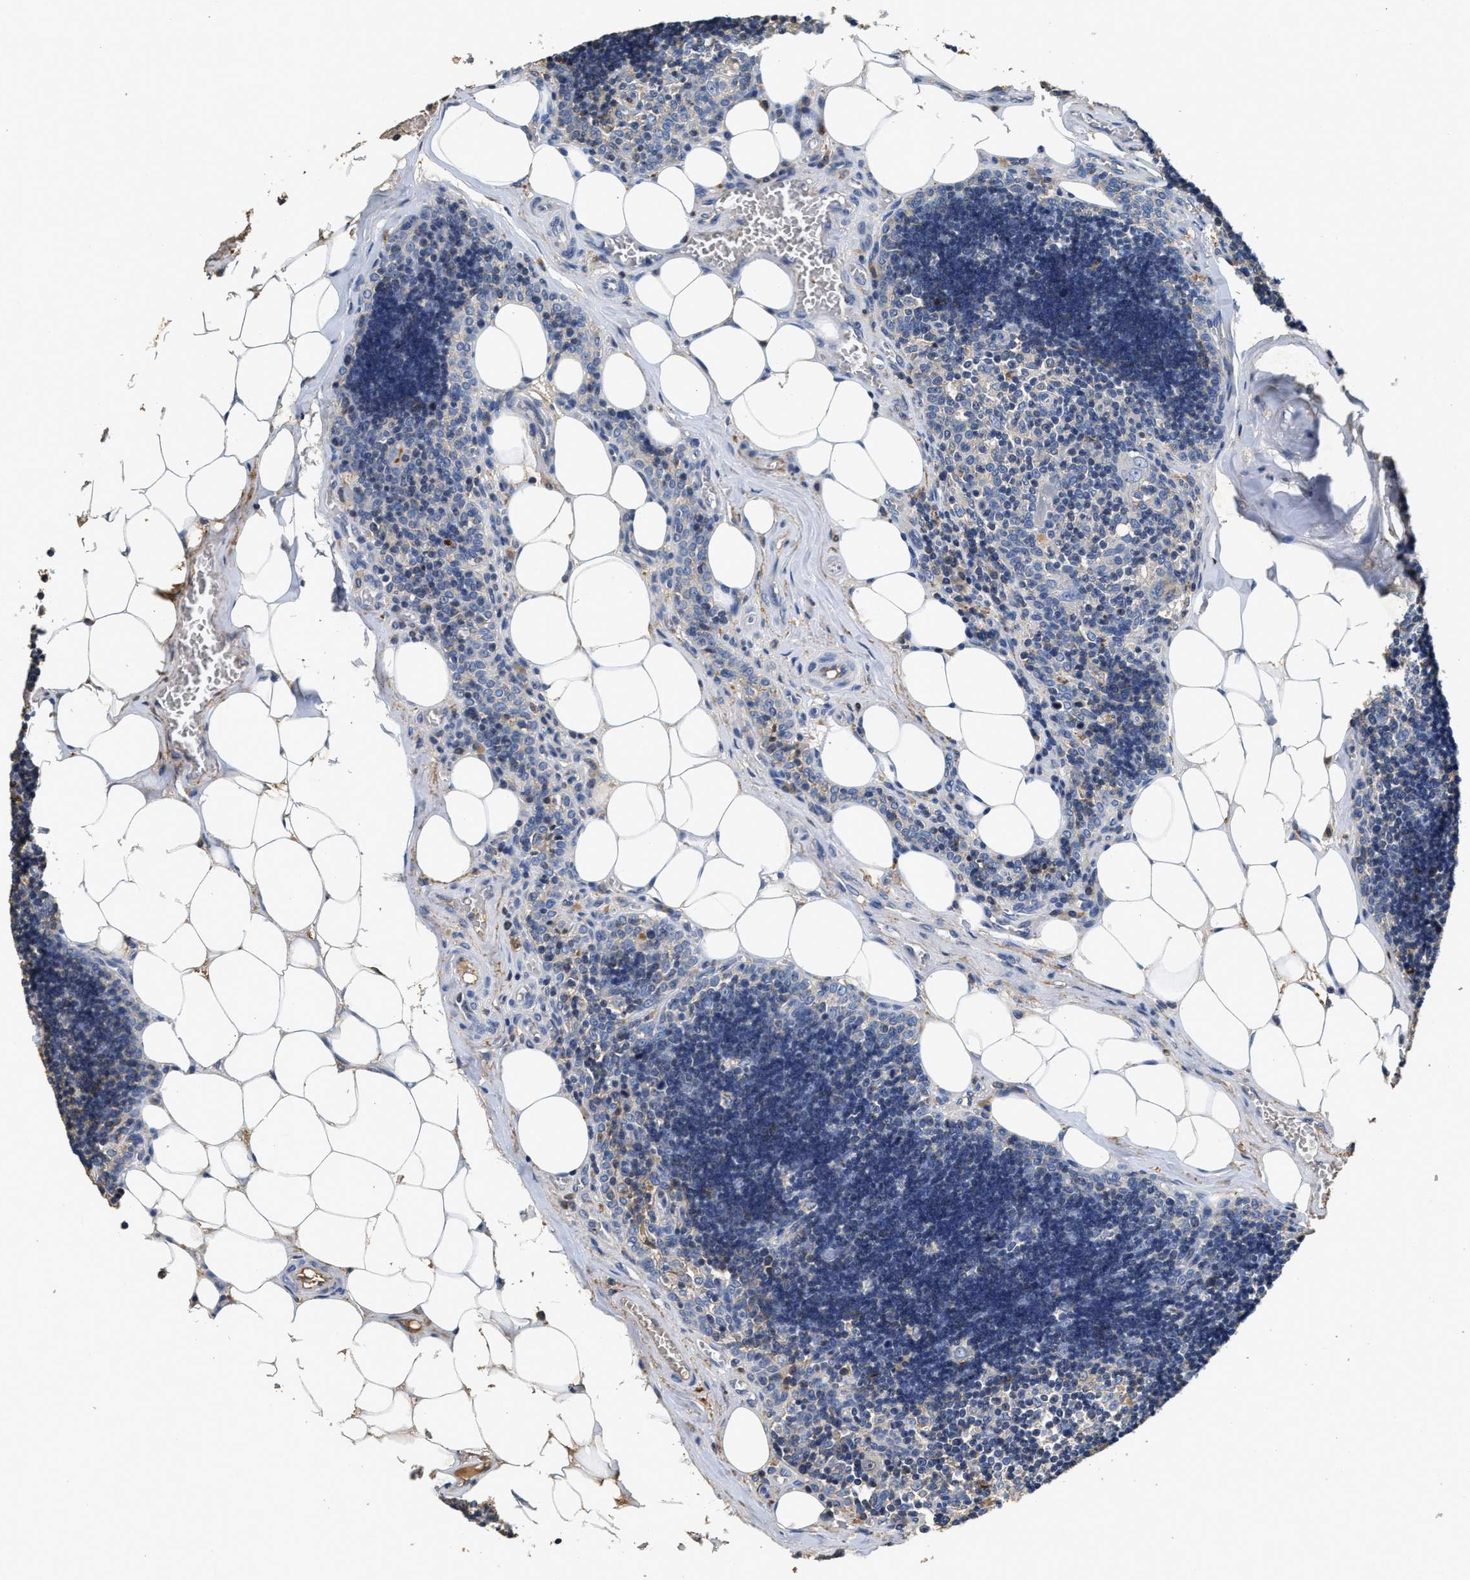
{"staining": {"intensity": "moderate", "quantity": "<25%", "location": "cytoplasmic/membranous"}, "tissue": "lymph node", "cell_type": "Germinal center cells", "image_type": "normal", "snomed": [{"axis": "morphology", "description": "Normal tissue, NOS"}, {"axis": "topography", "description": "Lymph node"}], "caption": "Benign lymph node demonstrates moderate cytoplasmic/membranous positivity in approximately <25% of germinal center cells.", "gene": "C3", "patient": {"sex": "male", "age": 33}}